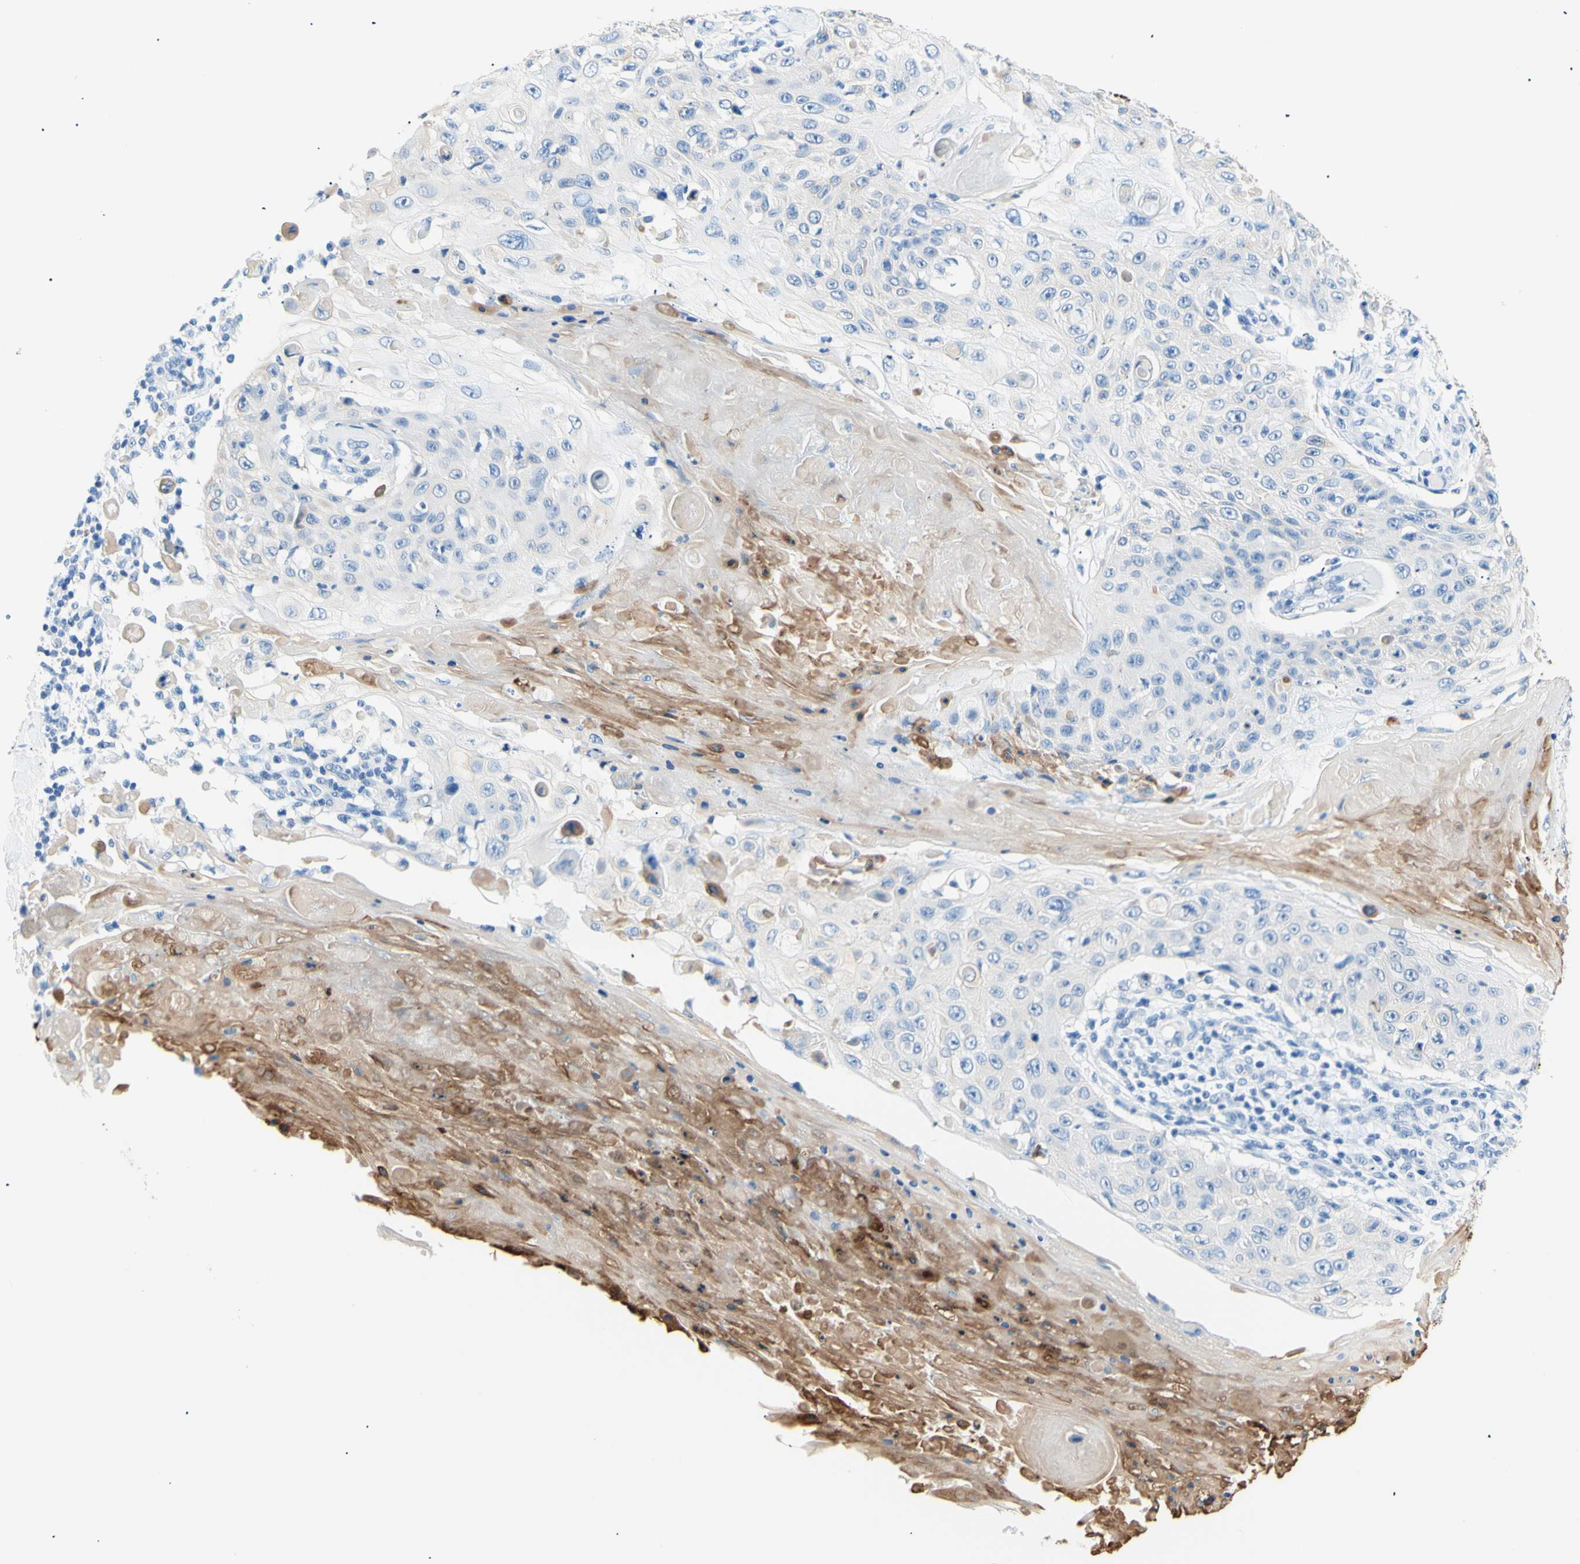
{"staining": {"intensity": "weak", "quantity": "<25%", "location": "cytoplasmic/membranous"}, "tissue": "skin cancer", "cell_type": "Tumor cells", "image_type": "cancer", "snomed": [{"axis": "morphology", "description": "Squamous cell carcinoma, NOS"}, {"axis": "topography", "description": "Skin"}], "caption": "Human skin squamous cell carcinoma stained for a protein using IHC shows no expression in tumor cells.", "gene": "HPCA", "patient": {"sex": "male", "age": 86}}